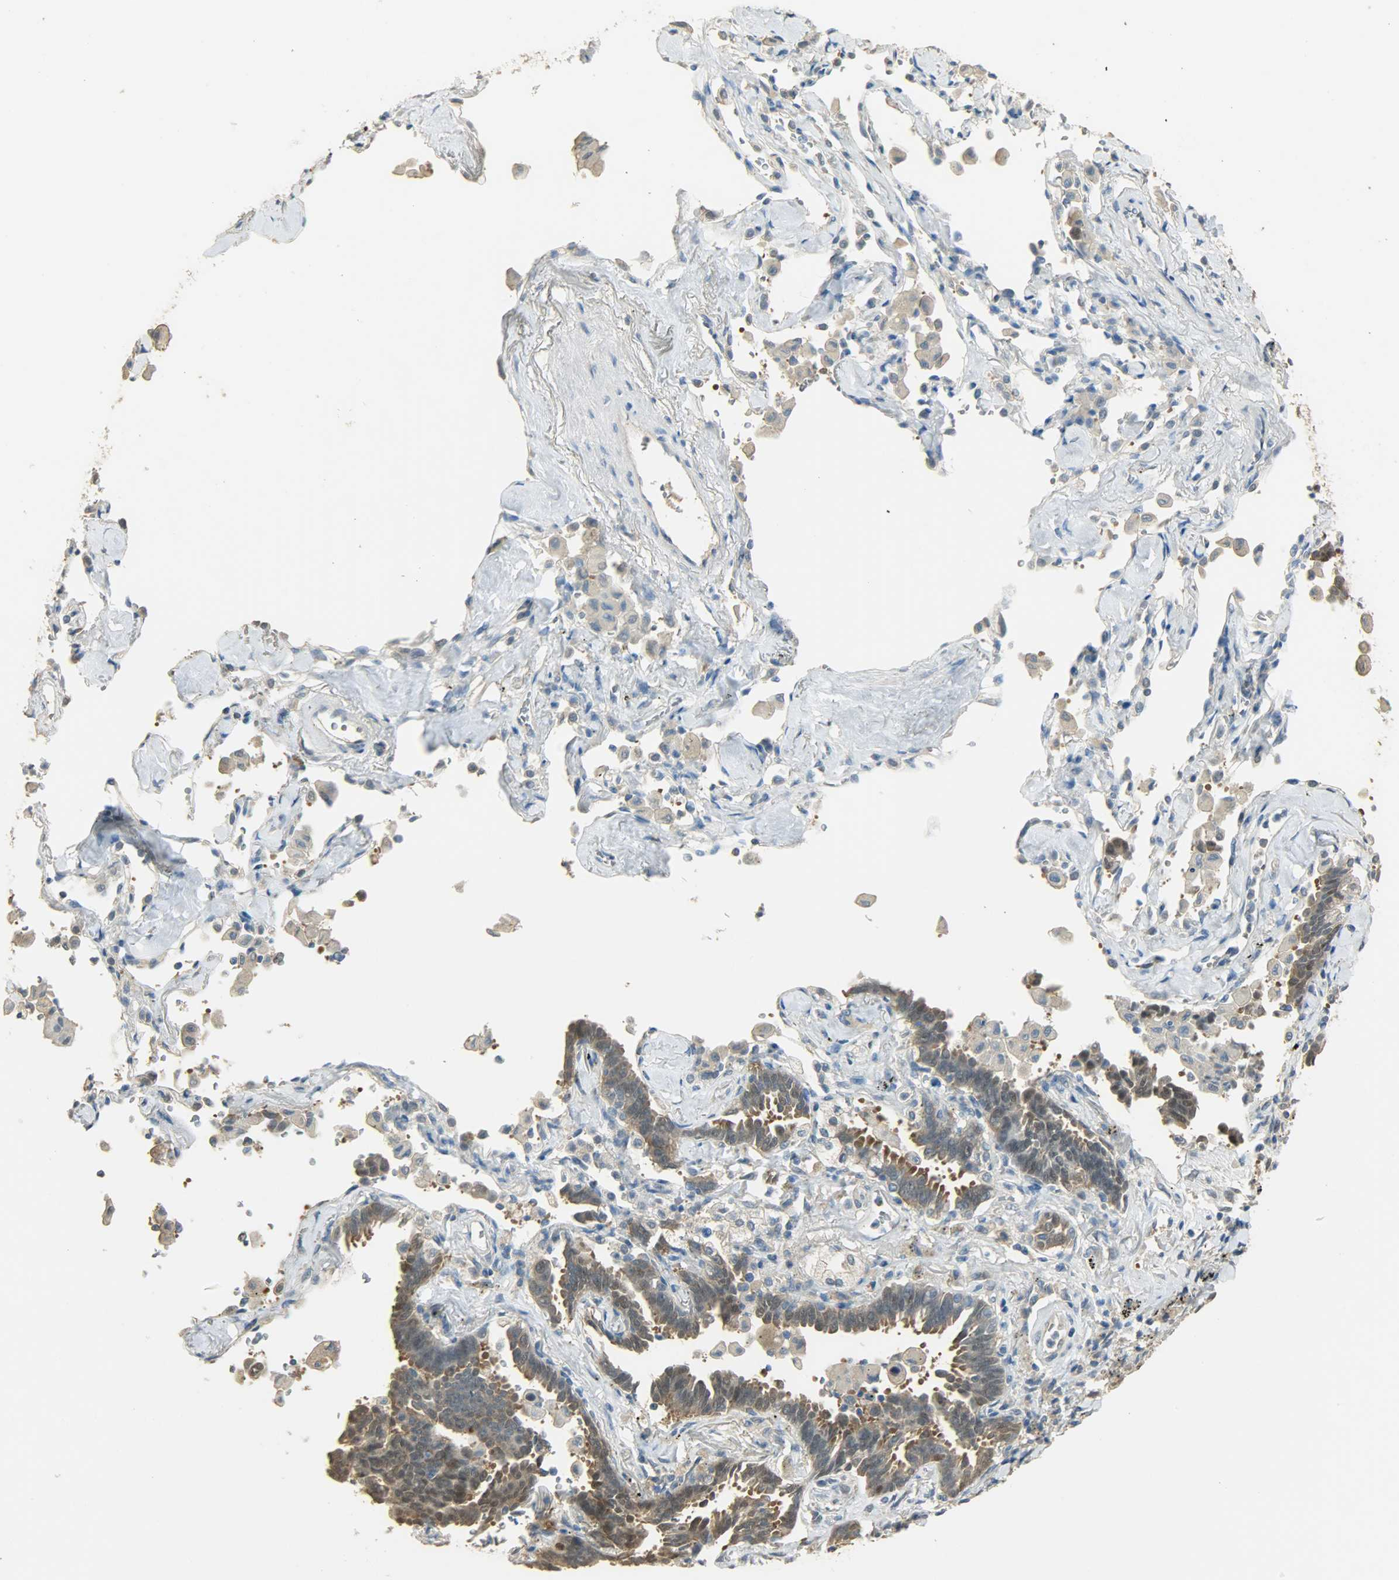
{"staining": {"intensity": "moderate", "quantity": ">75%", "location": "nuclear"}, "tissue": "lung cancer", "cell_type": "Tumor cells", "image_type": "cancer", "snomed": [{"axis": "morphology", "description": "Adenocarcinoma, NOS"}, {"axis": "topography", "description": "Lung"}], "caption": "Adenocarcinoma (lung) stained with a brown dye exhibits moderate nuclear positive positivity in approximately >75% of tumor cells.", "gene": "PRMT5", "patient": {"sex": "female", "age": 64}}